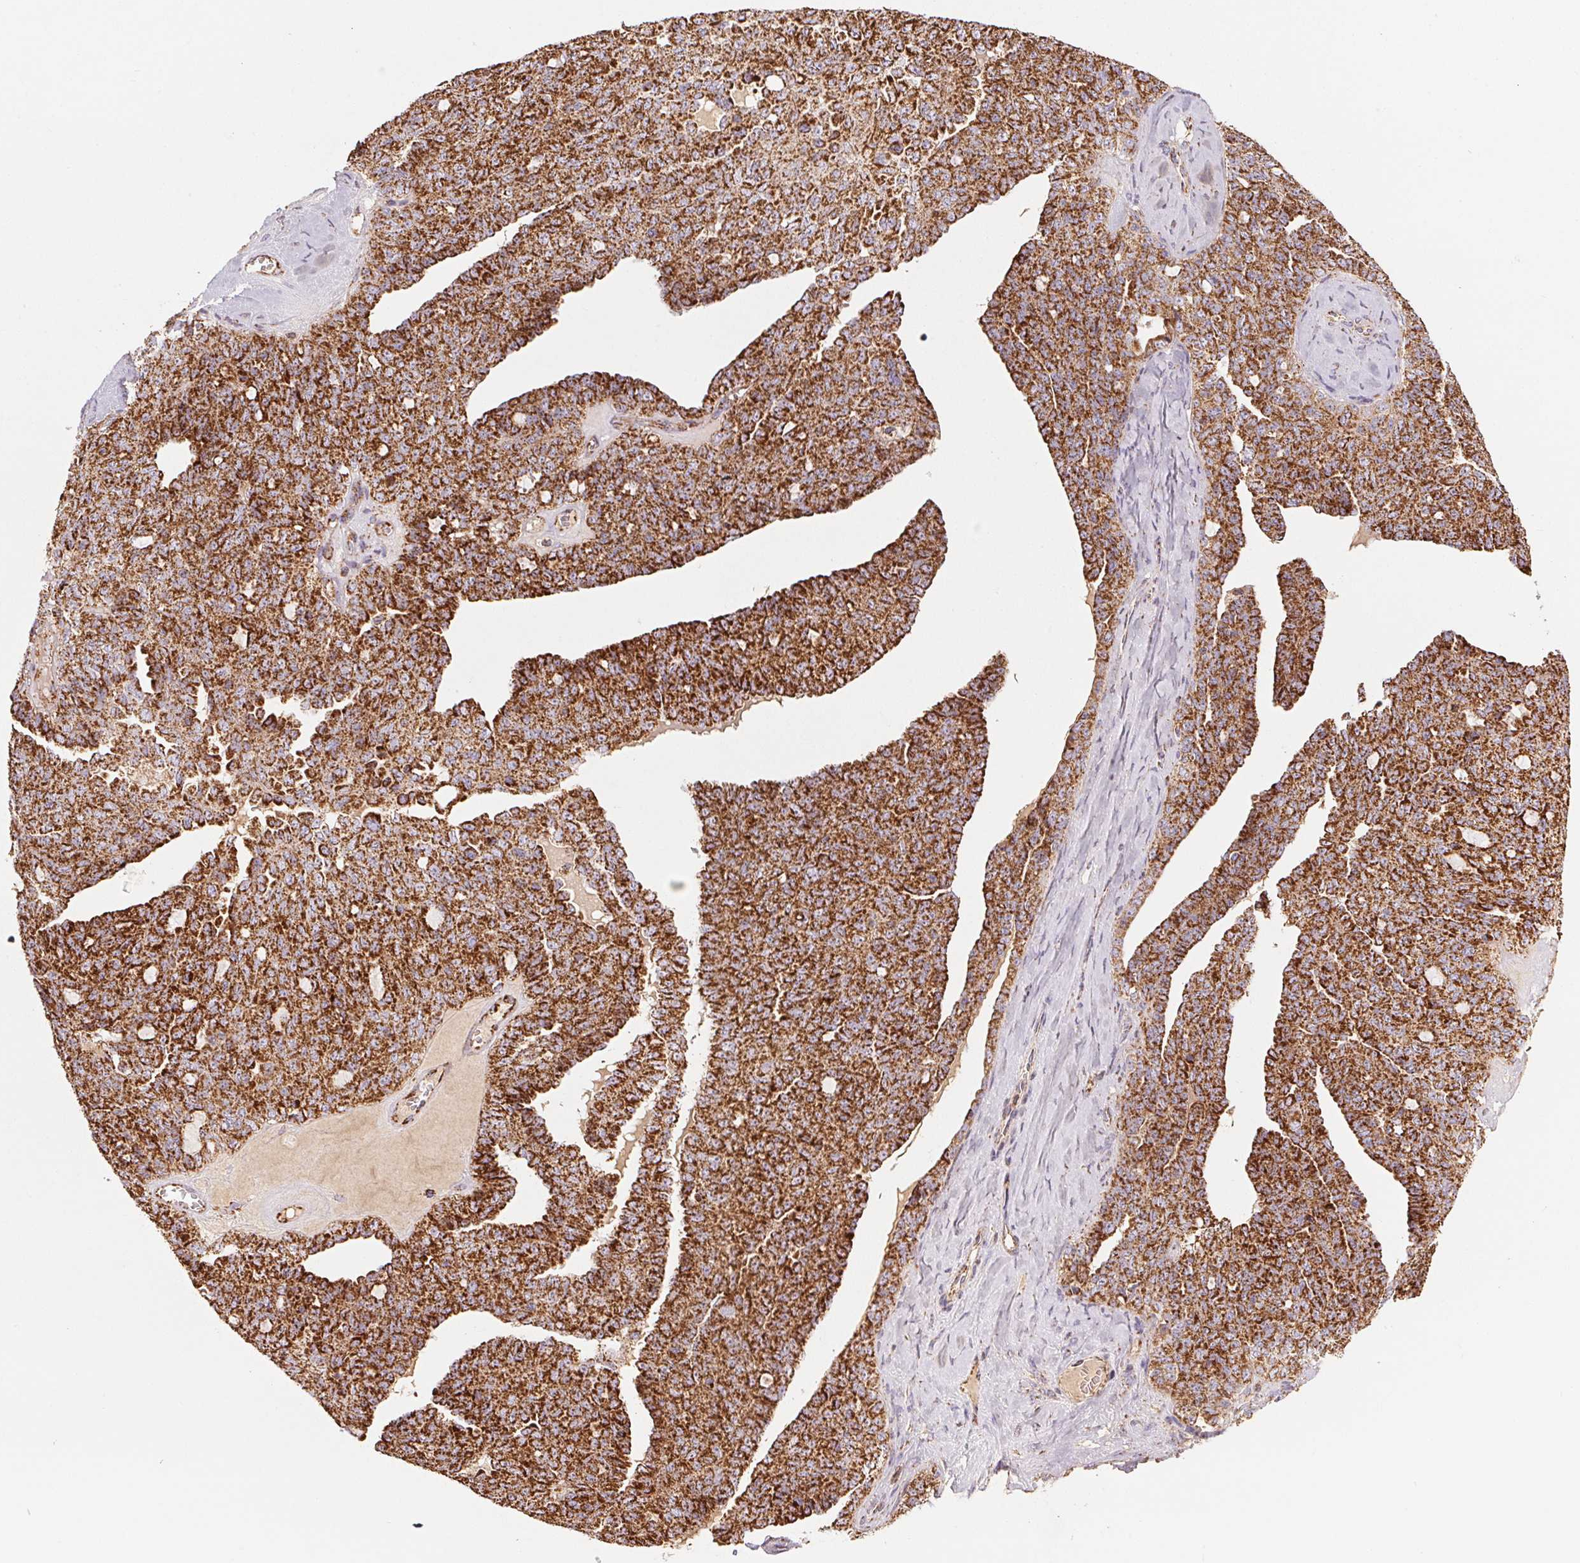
{"staining": {"intensity": "strong", "quantity": ">75%", "location": "cytoplasmic/membranous"}, "tissue": "ovarian cancer", "cell_type": "Tumor cells", "image_type": "cancer", "snomed": [{"axis": "morphology", "description": "Cystadenocarcinoma, serous, NOS"}, {"axis": "topography", "description": "Ovary"}], "caption": "A micrograph of human ovarian cancer (serous cystadenocarcinoma) stained for a protein reveals strong cytoplasmic/membranous brown staining in tumor cells.", "gene": "NDUFS2", "patient": {"sex": "female", "age": 71}}